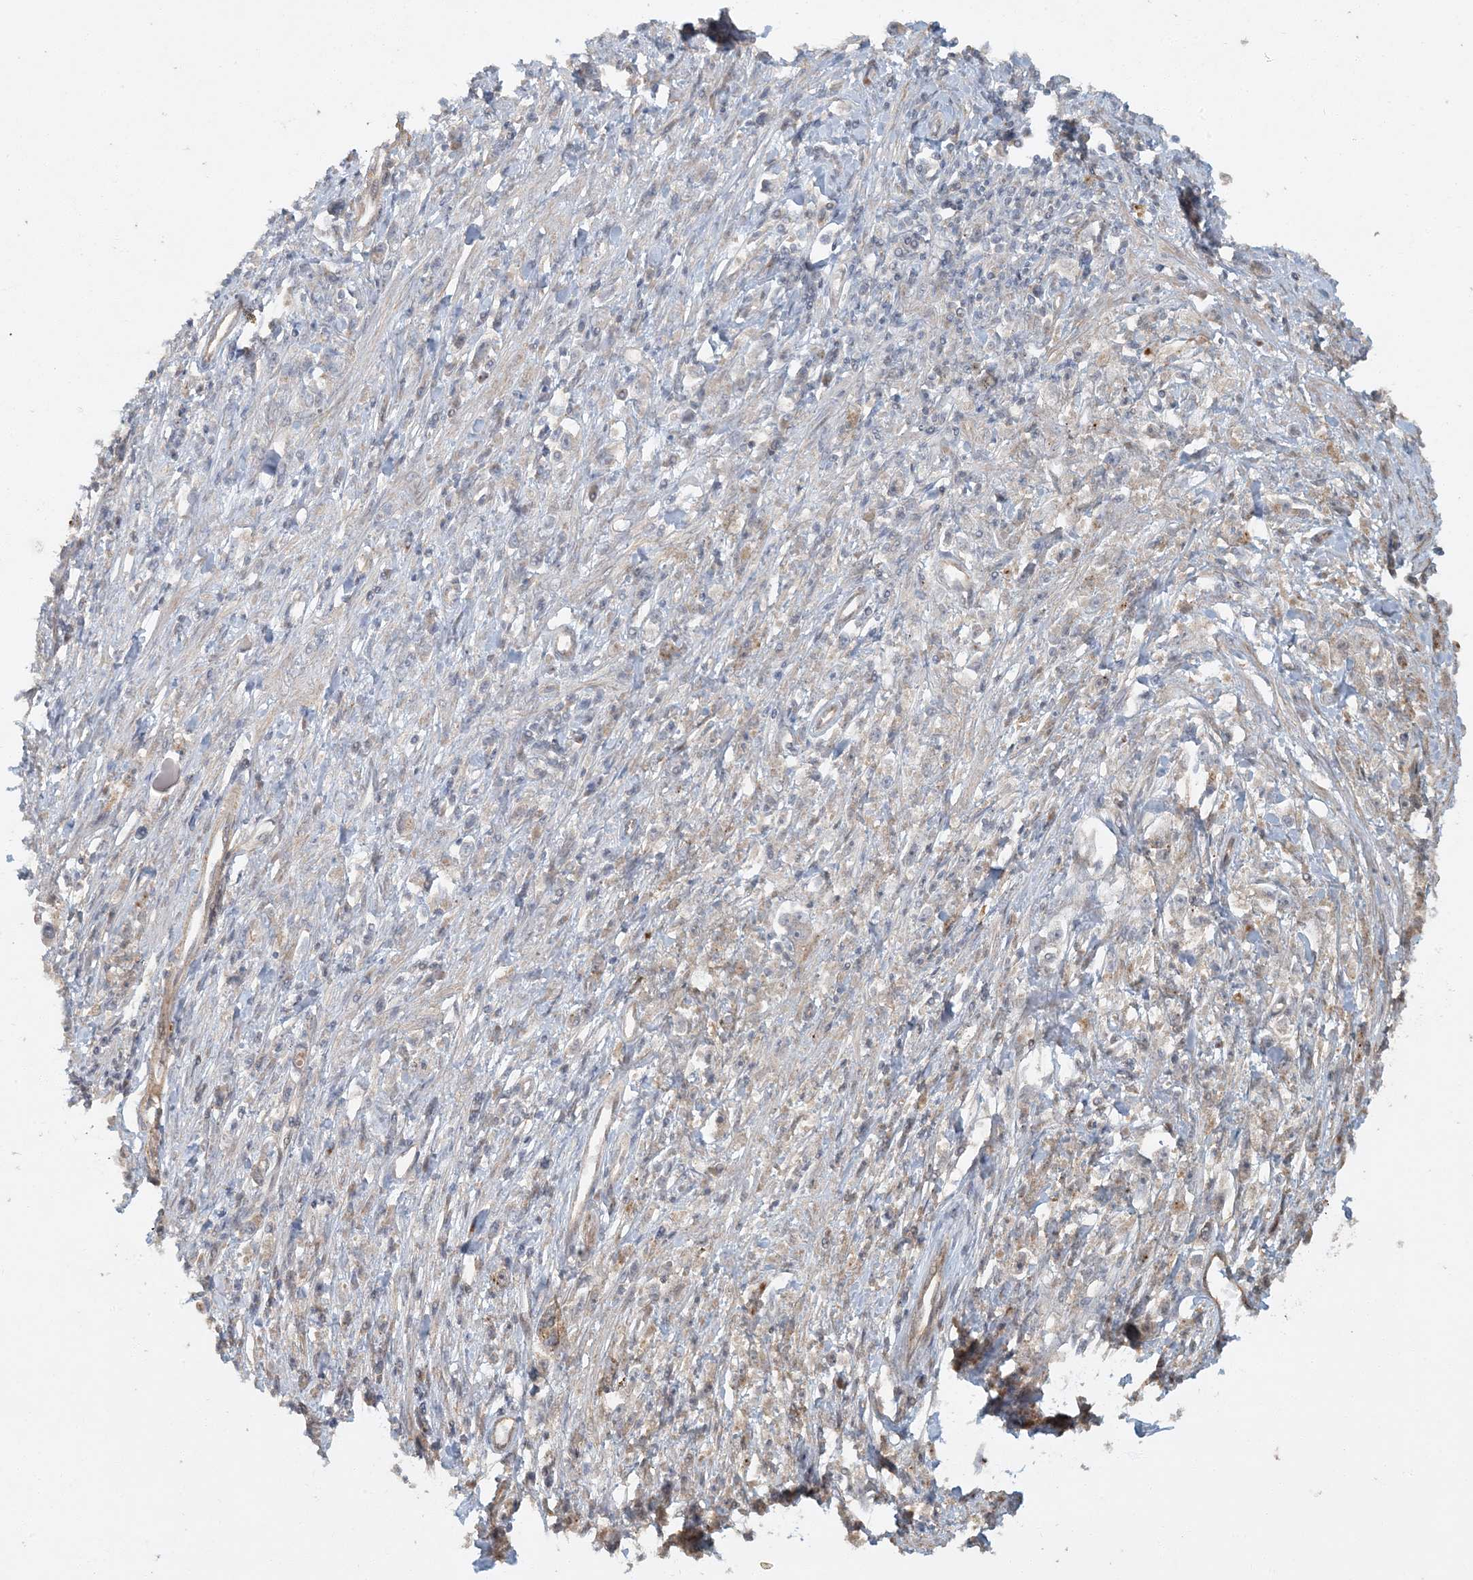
{"staining": {"intensity": "weak", "quantity": "25%-75%", "location": "cytoplasmic/membranous"}, "tissue": "stomach cancer", "cell_type": "Tumor cells", "image_type": "cancer", "snomed": [{"axis": "morphology", "description": "Adenocarcinoma, NOS"}, {"axis": "topography", "description": "Stomach"}], "caption": "Immunohistochemistry (IHC) micrograph of neoplastic tissue: stomach cancer (adenocarcinoma) stained using IHC reveals low levels of weak protein expression localized specifically in the cytoplasmic/membranous of tumor cells, appearing as a cytoplasmic/membranous brown color.", "gene": "AK9", "patient": {"sex": "female", "age": 59}}